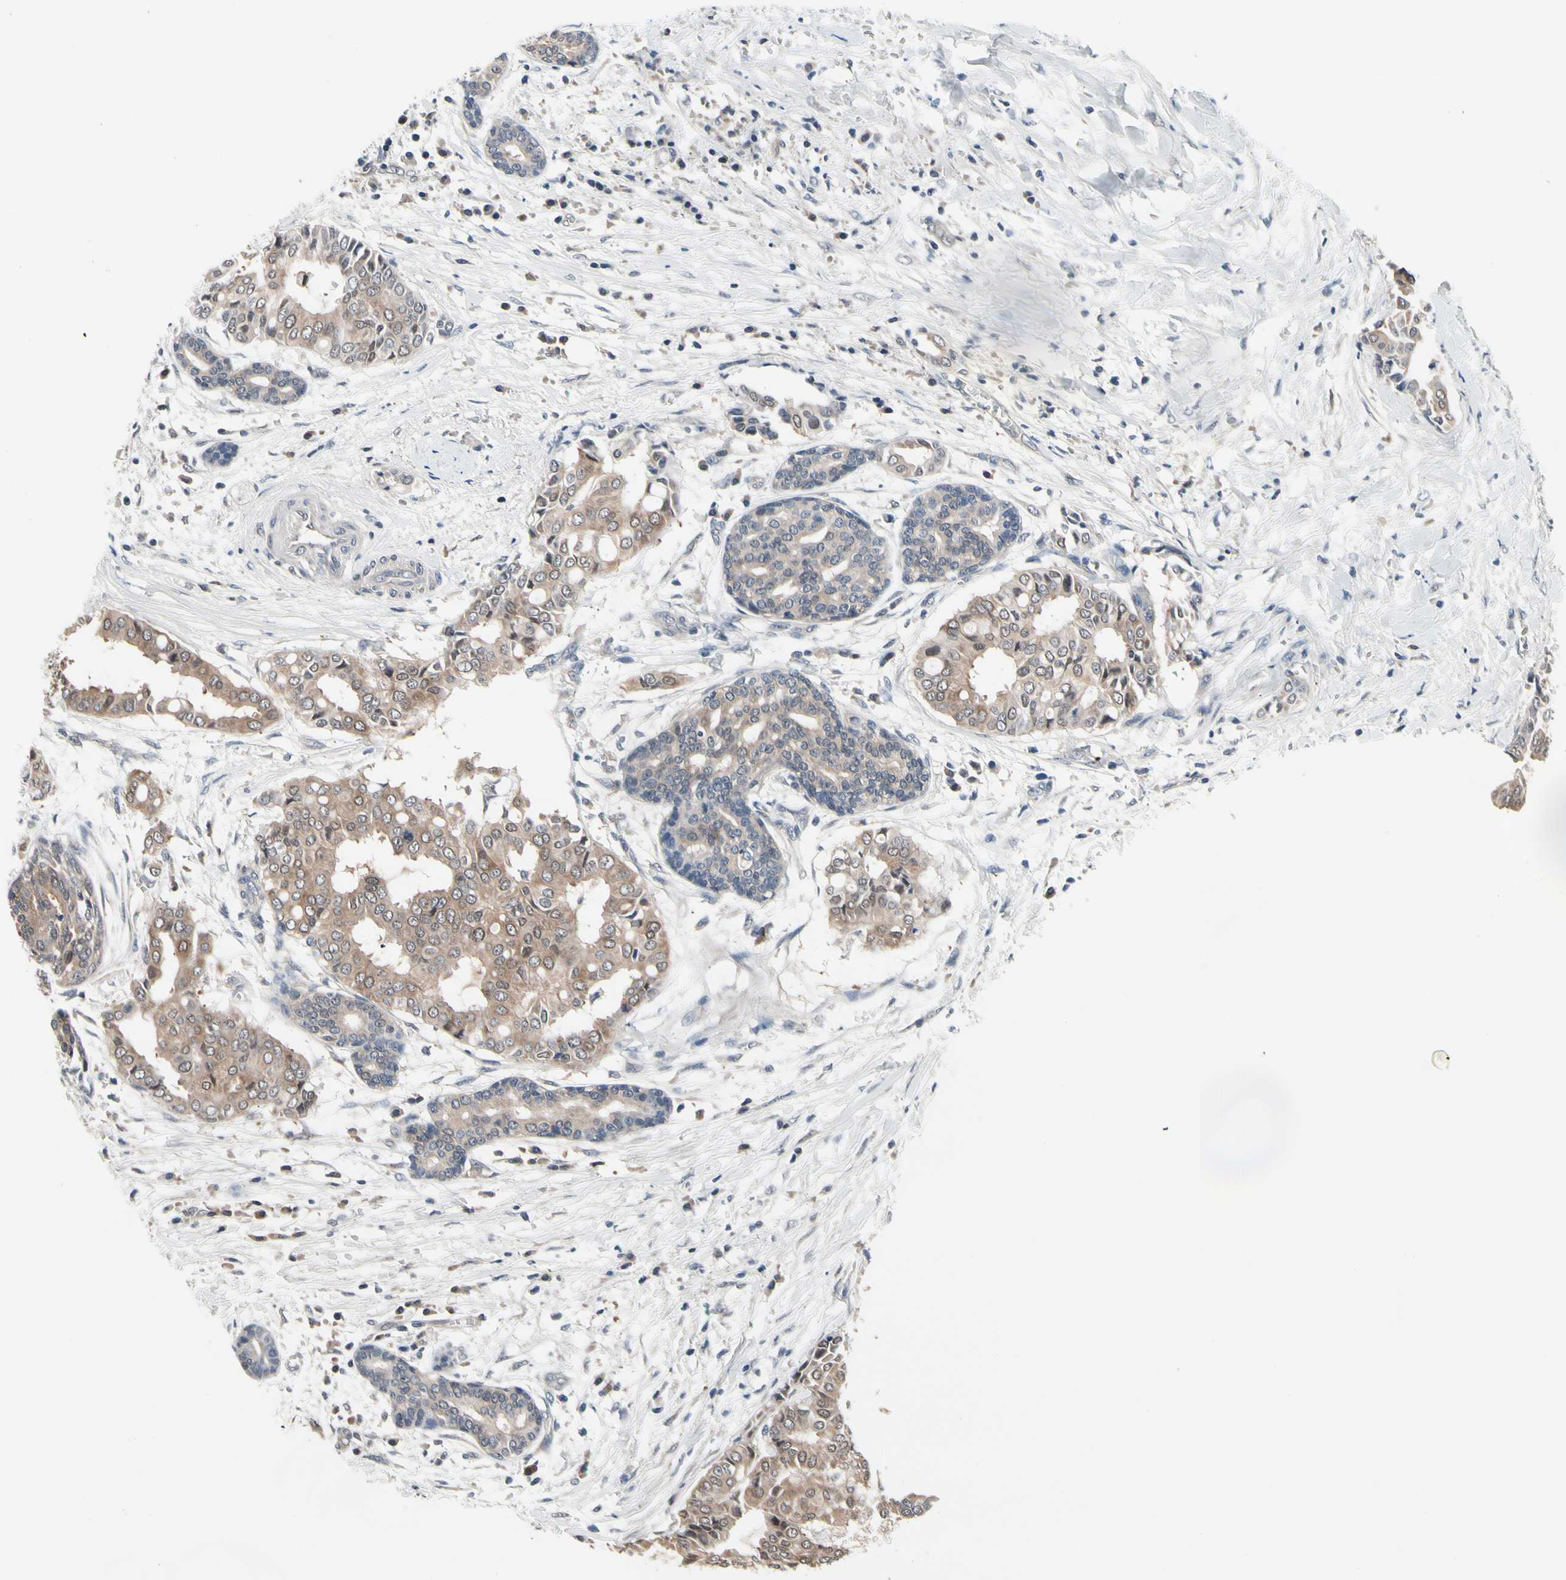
{"staining": {"intensity": "moderate", "quantity": "25%-75%", "location": "cytoplasmic/membranous,nuclear"}, "tissue": "head and neck cancer", "cell_type": "Tumor cells", "image_type": "cancer", "snomed": [{"axis": "morphology", "description": "Adenocarcinoma, NOS"}, {"axis": "topography", "description": "Salivary gland"}, {"axis": "topography", "description": "Head-Neck"}], "caption": "Immunohistochemical staining of adenocarcinoma (head and neck) exhibits medium levels of moderate cytoplasmic/membranous and nuclear positivity in about 25%-75% of tumor cells. (DAB IHC with brightfield microscopy, high magnification).", "gene": "PRDX6", "patient": {"sex": "female", "age": 59}}